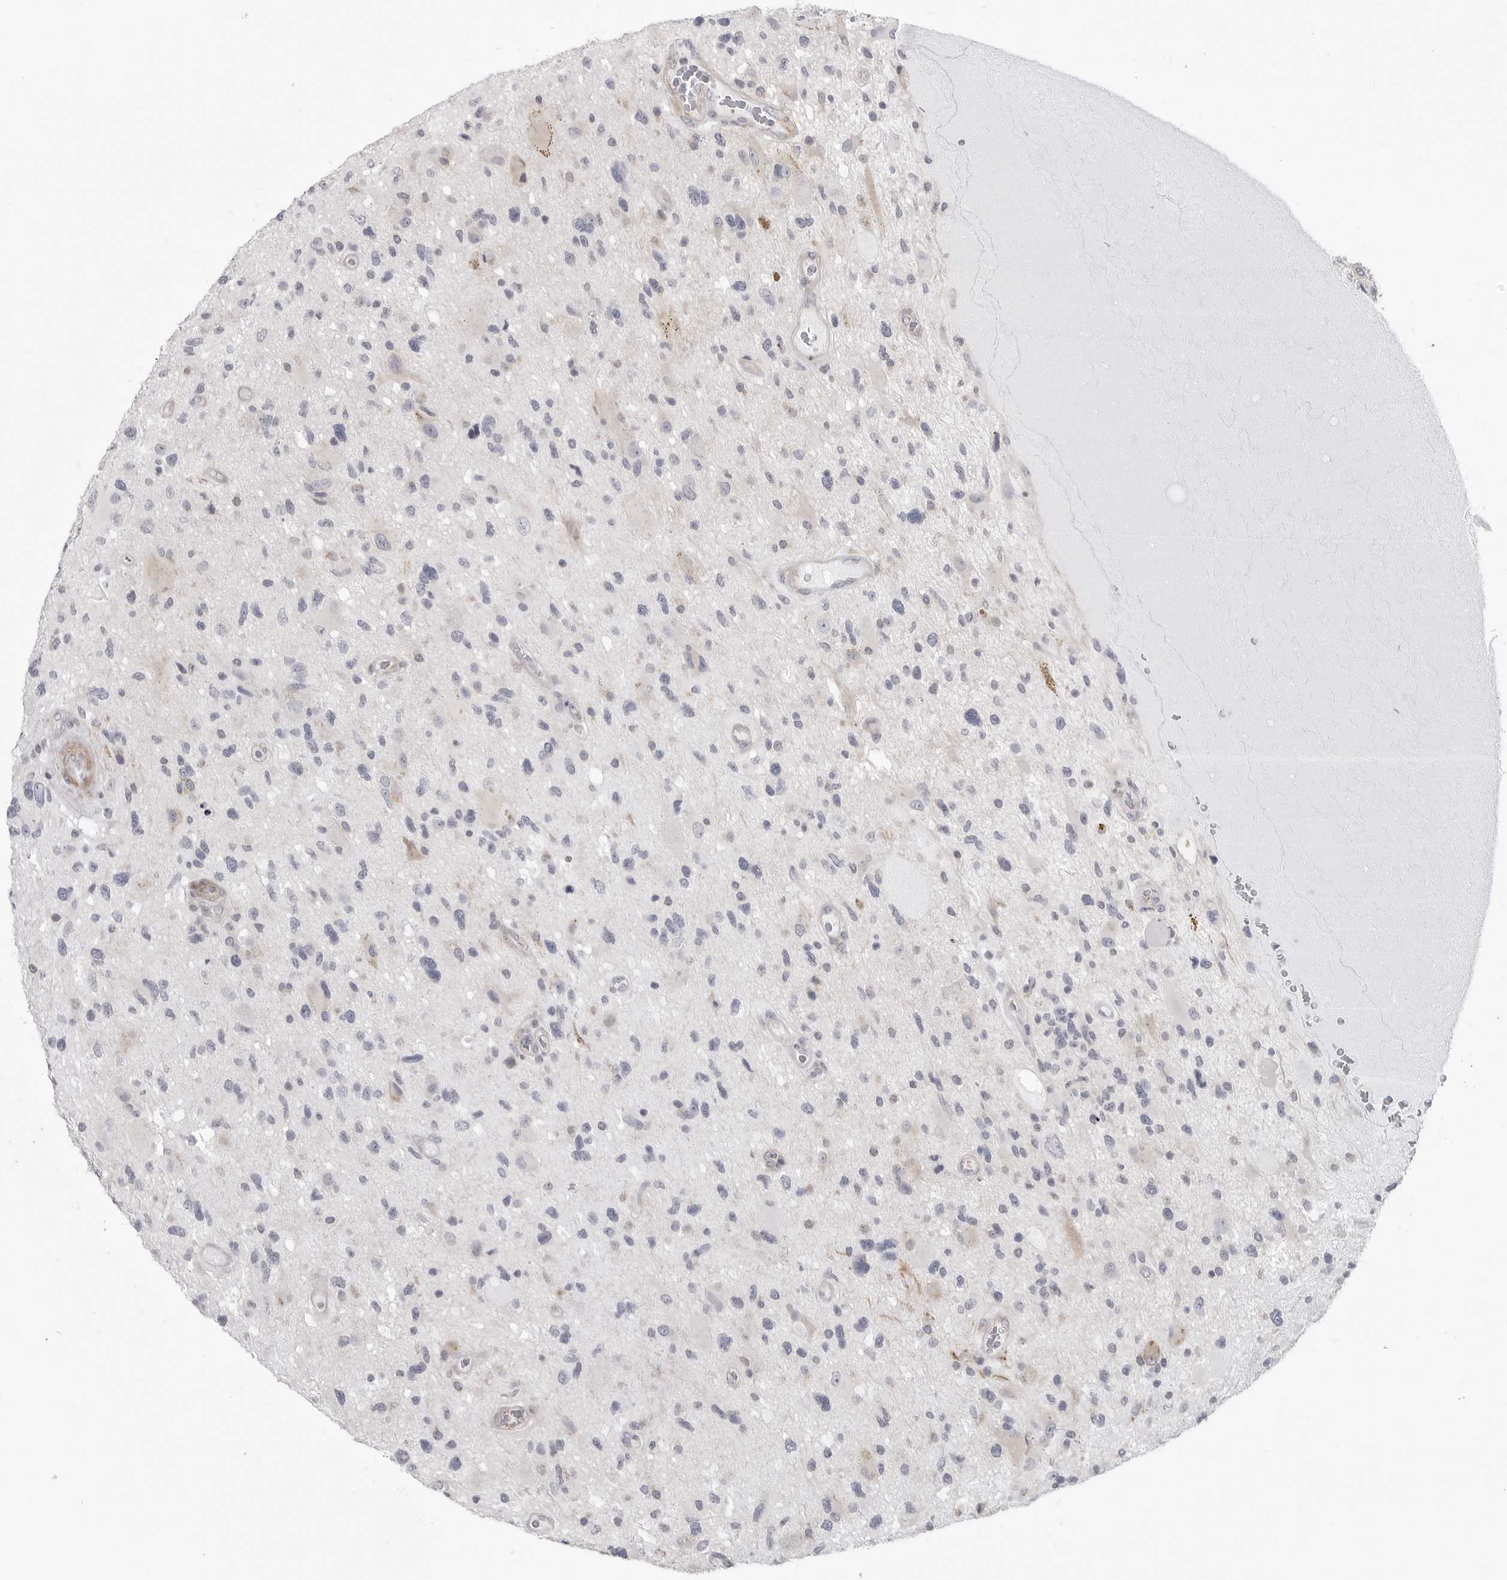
{"staining": {"intensity": "negative", "quantity": "none", "location": "none"}, "tissue": "glioma", "cell_type": "Tumor cells", "image_type": "cancer", "snomed": [{"axis": "morphology", "description": "Glioma, malignant, High grade"}, {"axis": "topography", "description": "Brain"}], "caption": "Immunohistochemical staining of glioma shows no significant positivity in tumor cells.", "gene": "SCP2", "patient": {"sex": "male", "age": 33}}